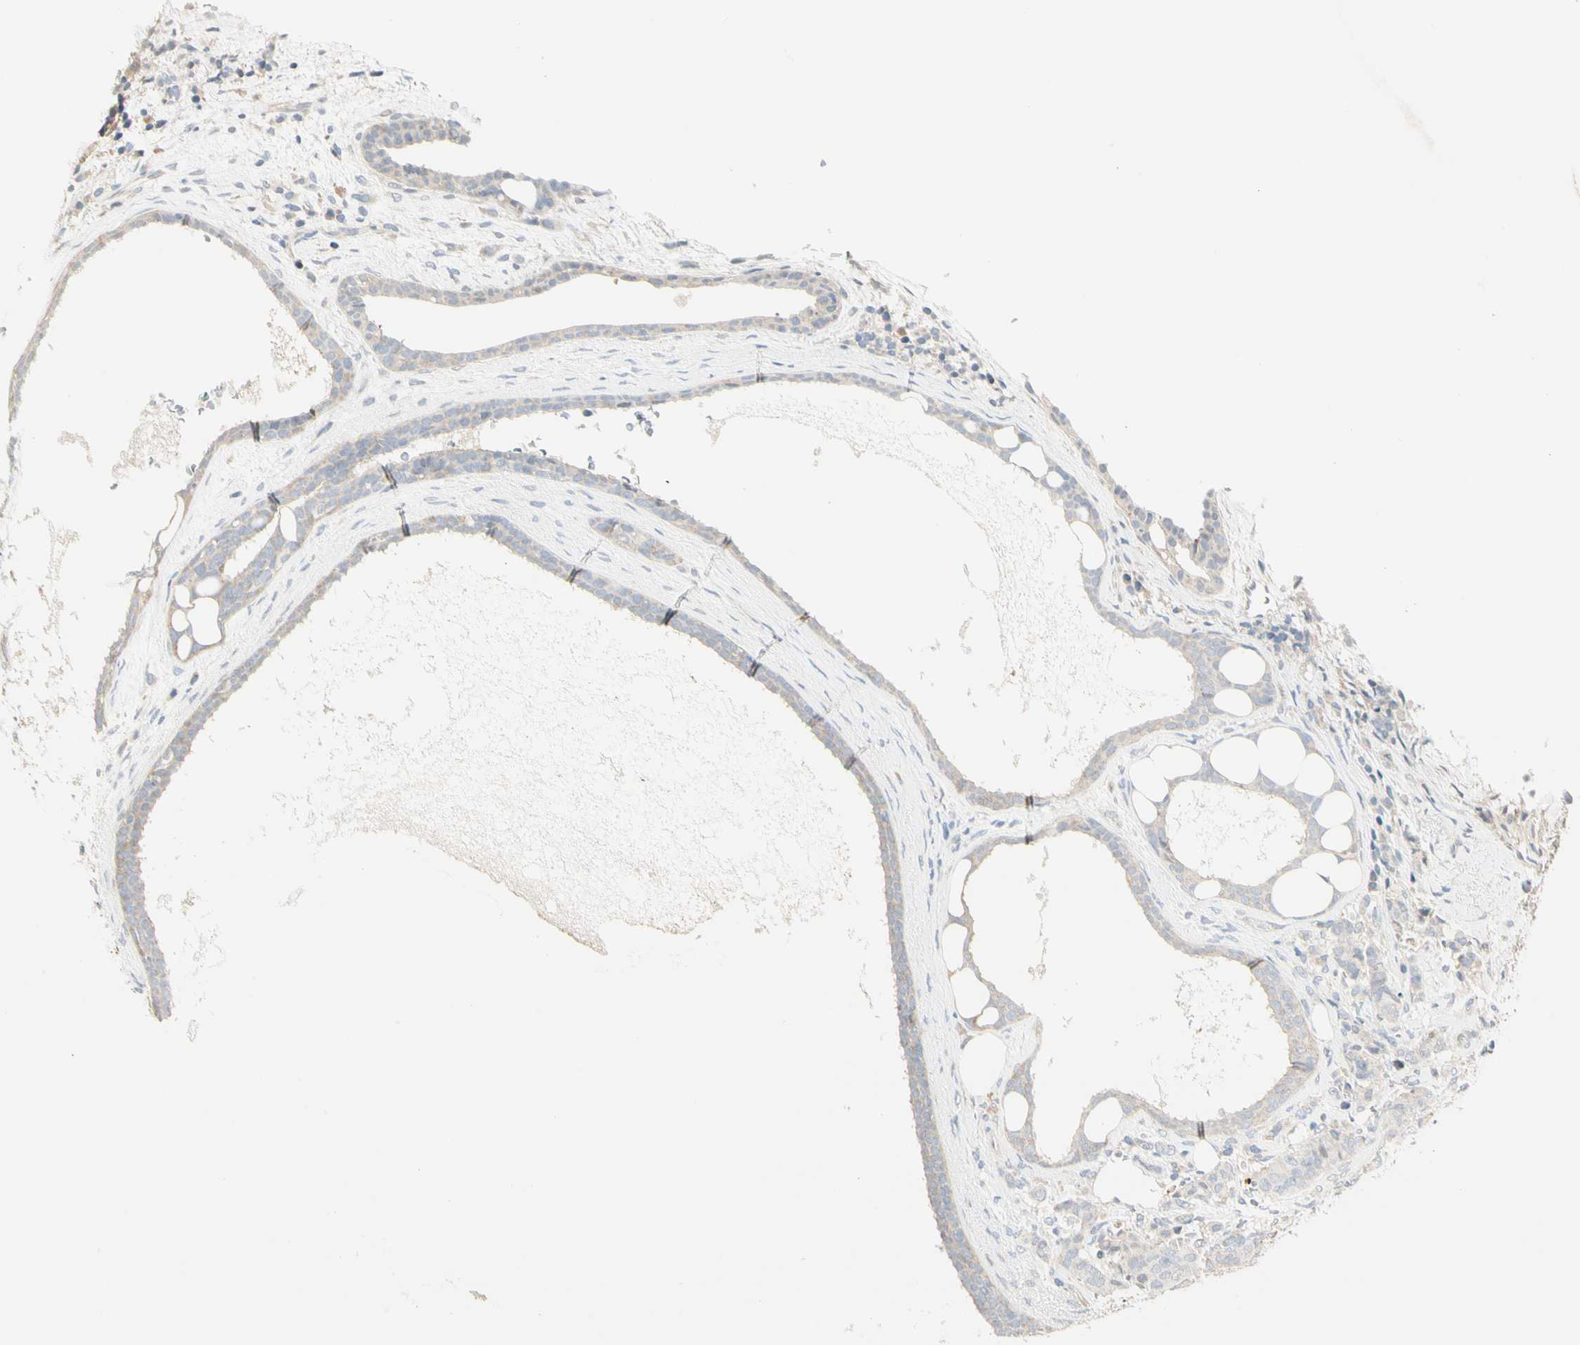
{"staining": {"intensity": "negative", "quantity": "none", "location": "none"}, "tissue": "breast cancer", "cell_type": "Tumor cells", "image_type": "cancer", "snomed": [{"axis": "morphology", "description": "Duct carcinoma"}, {"axis": "topography", "description": "Breast"}], "caption": "IHC of infiltrating ductal carcinoma (breast) shows no expression in tumor cells. The staining is performed using DAB (3,3'-diaminobenzidine) brown chromogen with nuclei counter-stained in using hematoxylin.", "gene": "GPR153", "patient": {"sex": "female", "age": 40}}